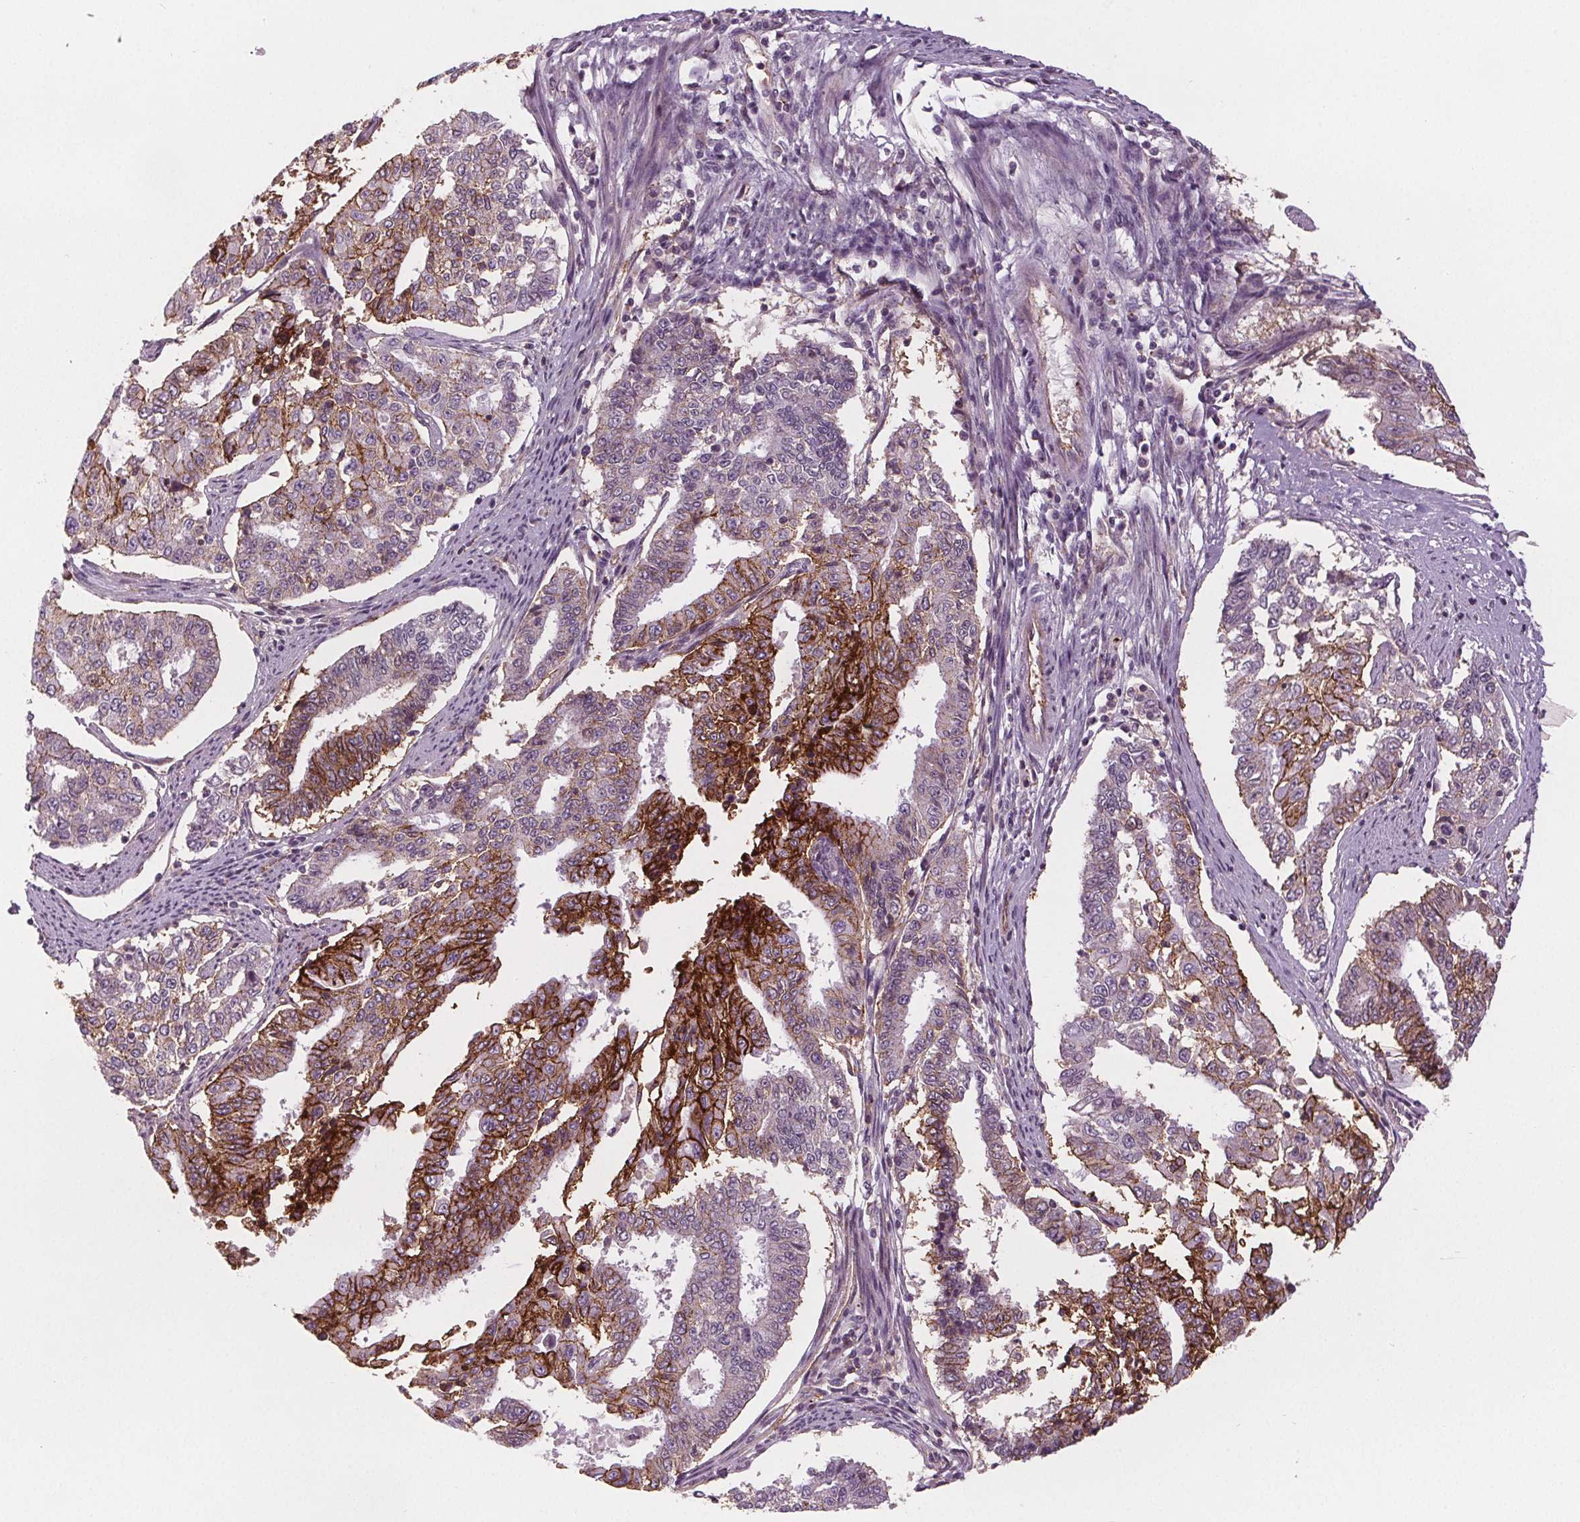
{"staining": {"intensity": "strong", "quantity": "<25%", "location": "cytoplasmic/membranous"}, "tissue": "endometrial cancer", "cell_type": "Tumor cells", "image_type": "cancer", "snomed": [{"axis": "morphology", "description": "Adenocarcinoma, NOS"}, {"axis": "topography", "description": "Uterus"}], "caption": "Adenocarcinoma (endometrial) stained with a brown dye displays strong cytoplasmic/membranous positive staining in approximately <25% of tumor cells.", "gene": "ATP1A1", "patient": {"sex": "female", "age": 59}}